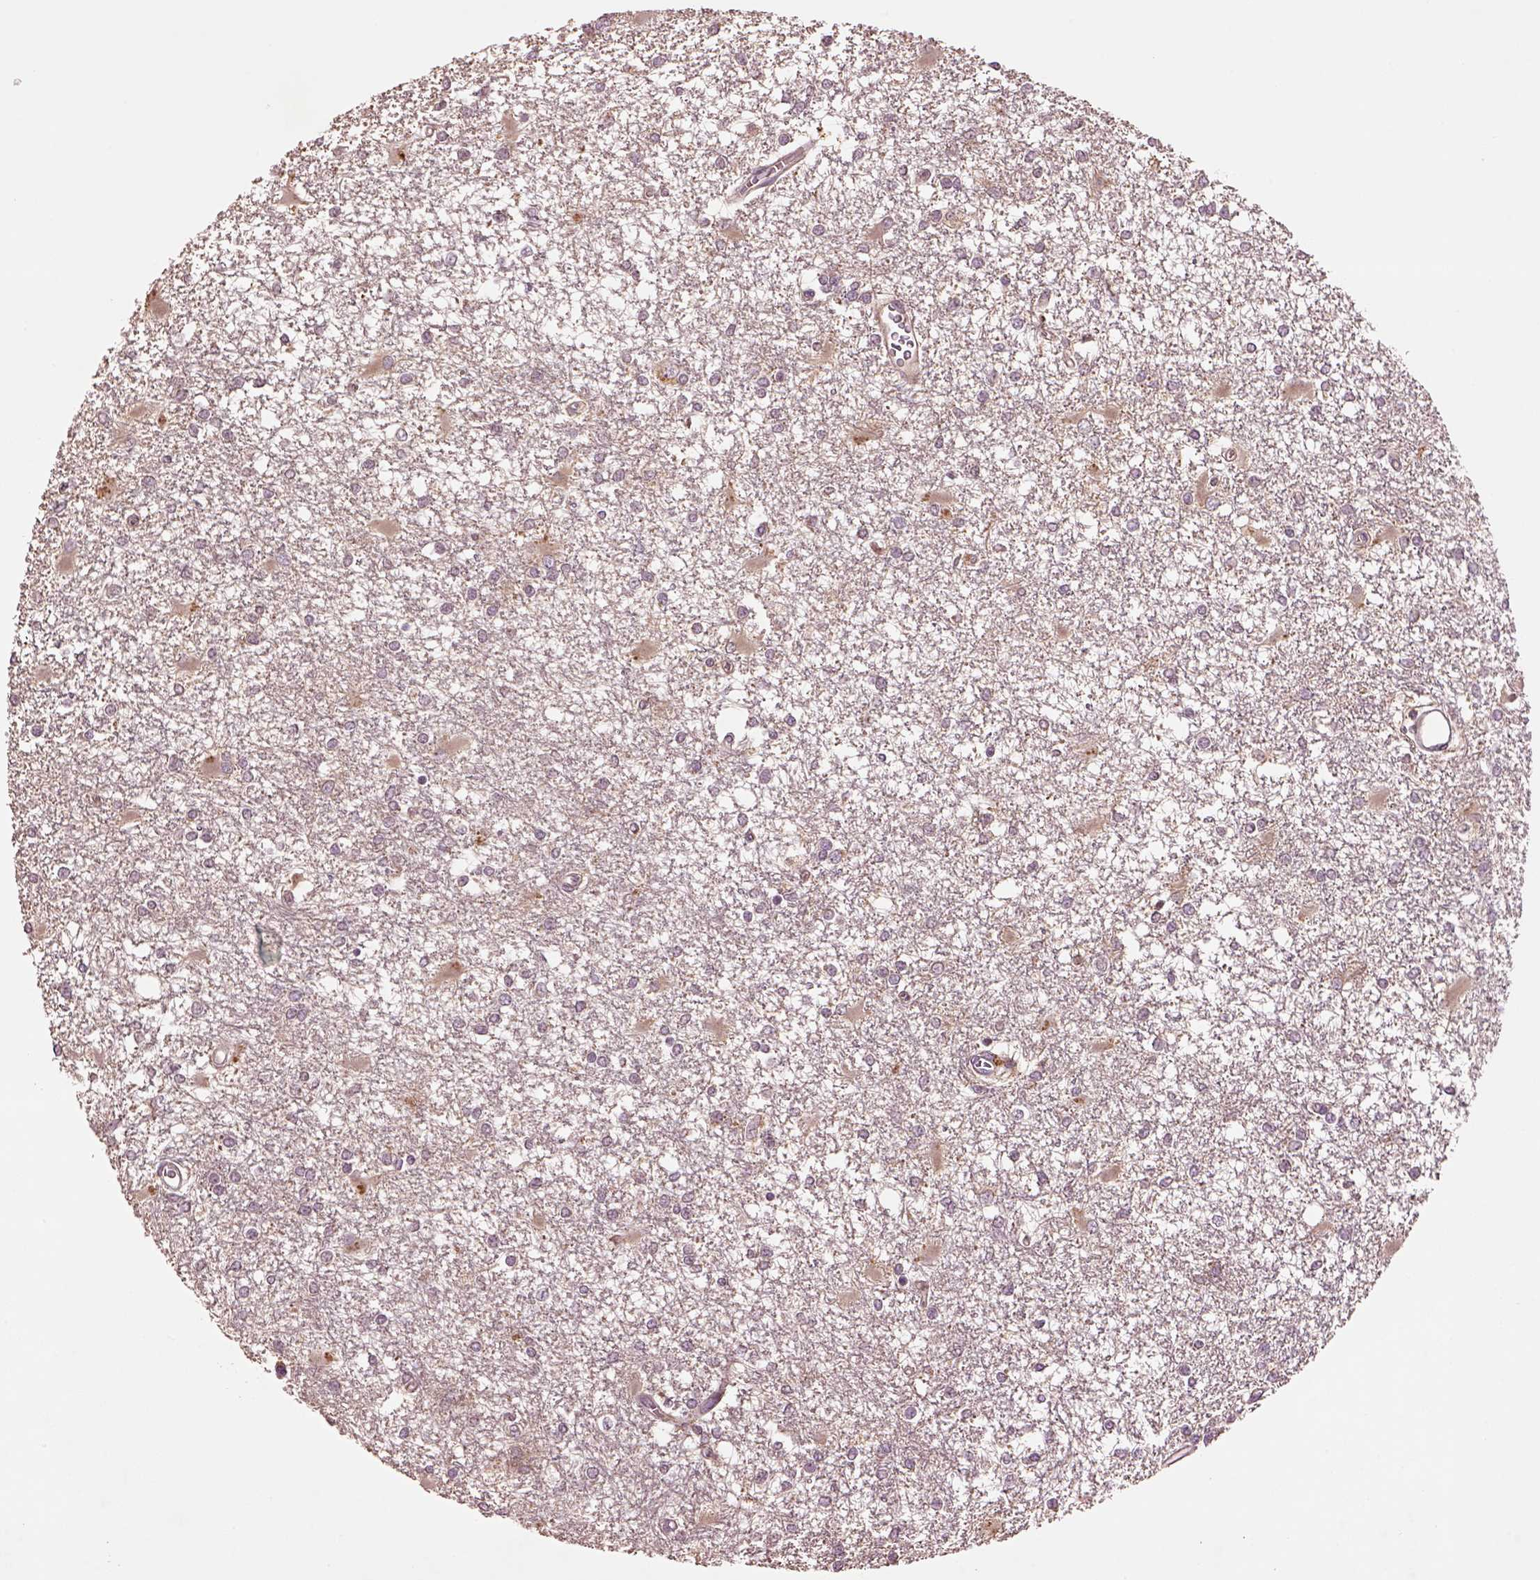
{"staining": {"intensity": "negative", "quantity": "none", "location": "none"}, "tissue": "glioma", "cell_type": "Tumor cells", "image_type": "cancer", "snomed": [{"axis": "morphology", "description": "Glioma, malignant, High grade"}, {"axis": "topography", "description": "Cerebral cortex"}], "caption": "This is an IHC image of high-grade glioma (malignant). There is no positivity in tumor cells.", "gene": "MTHFS", "patient": {"sex": "male", "age": 79}}